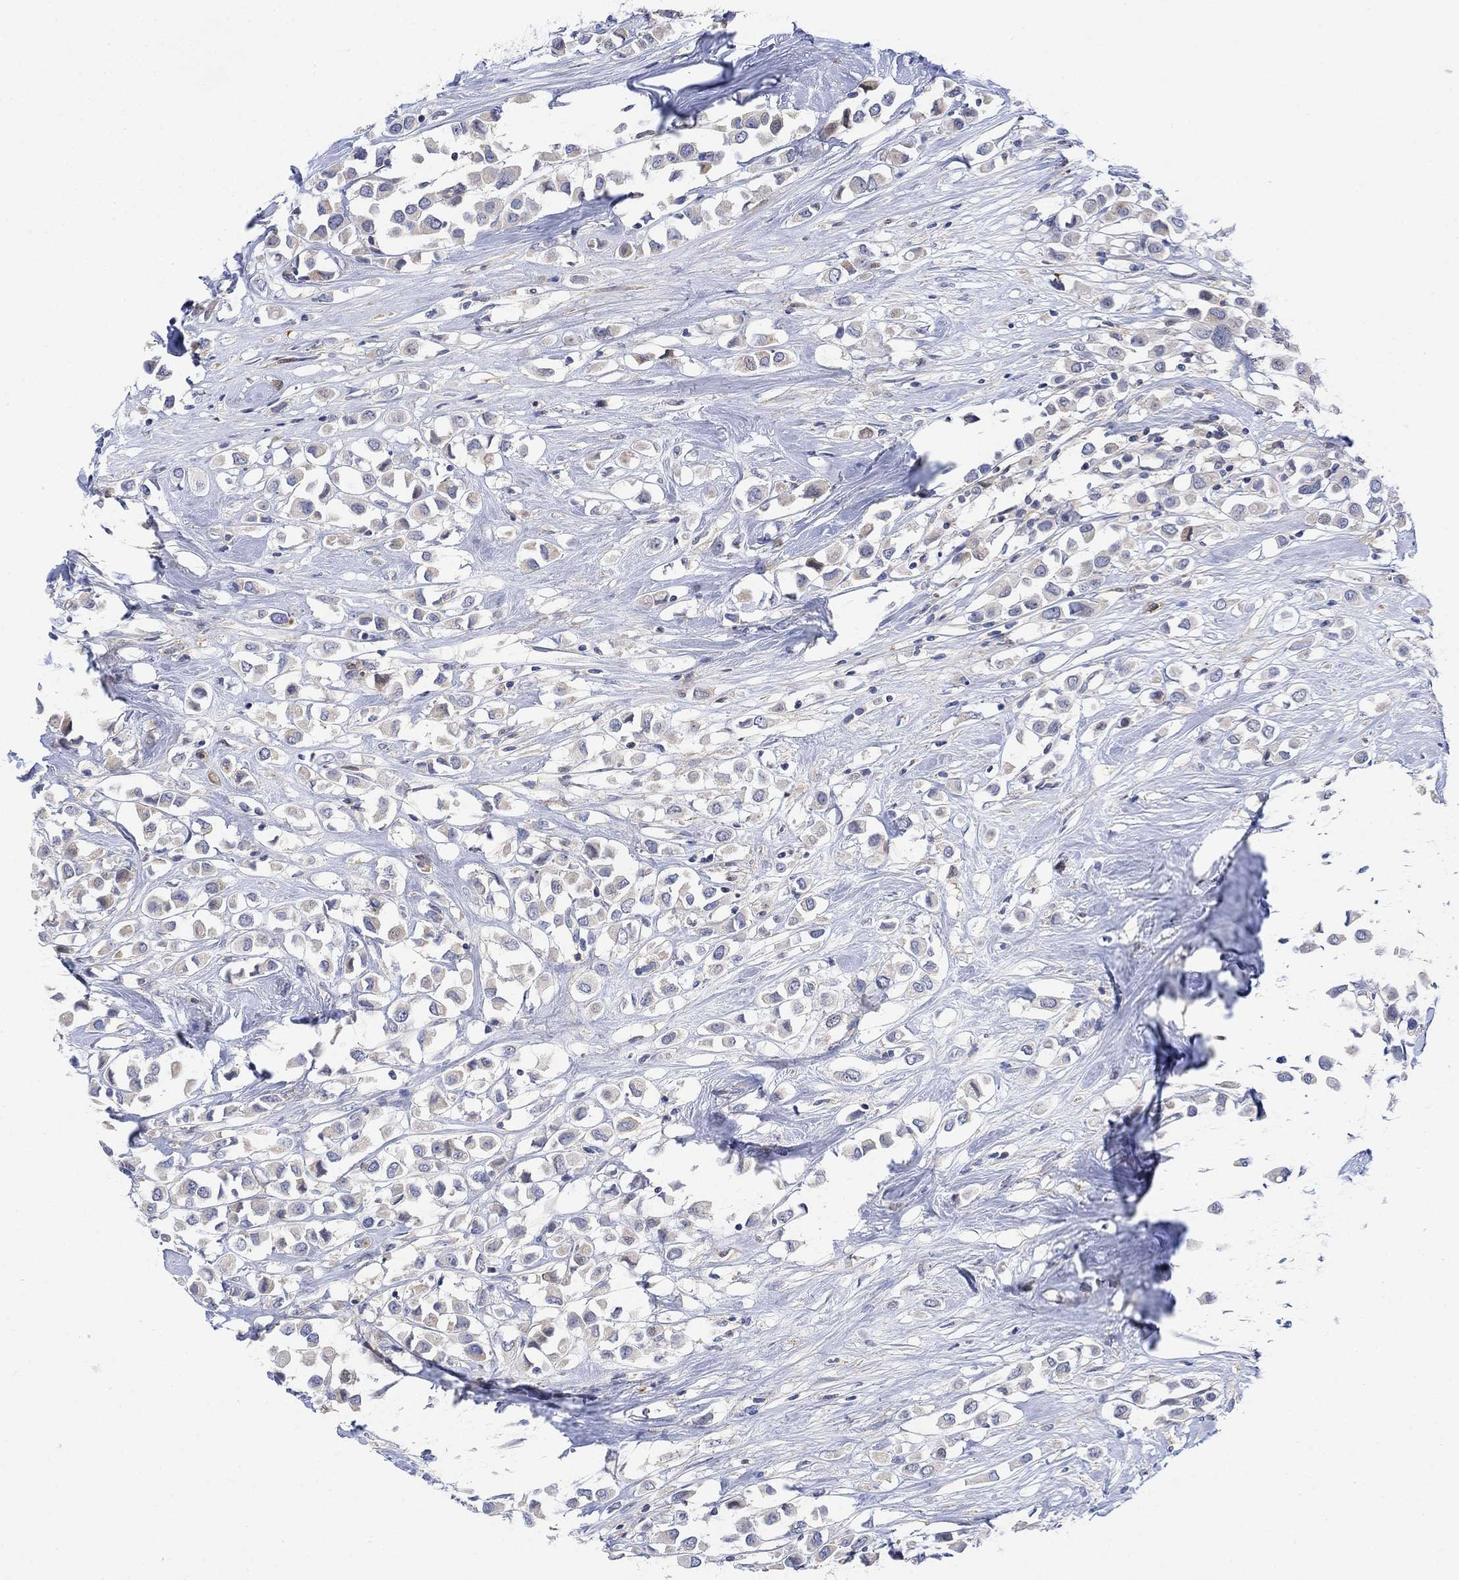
{"staining": {"intensity": "weak", "quantity": "25%-75%", "location": "cytoplasmic/membranous"}, "tissue": "breast cancer", "cell_type": "Tumor cells", "image_type": "cancer", "snomed": [{"axis": "morphology", "description": "Duct carcinoma"}, {"axis": "topography", "description": "Breast"}], "caption": "Tumor cells reveal weak cytoplasmic/membranous positivity in approximately 25%-75% of cells in breast infiltrating ductal carcinoma. Nuclei are stained in blue.", "gene": "ARSK", "patient": {"sex": "female", "age": 61}}